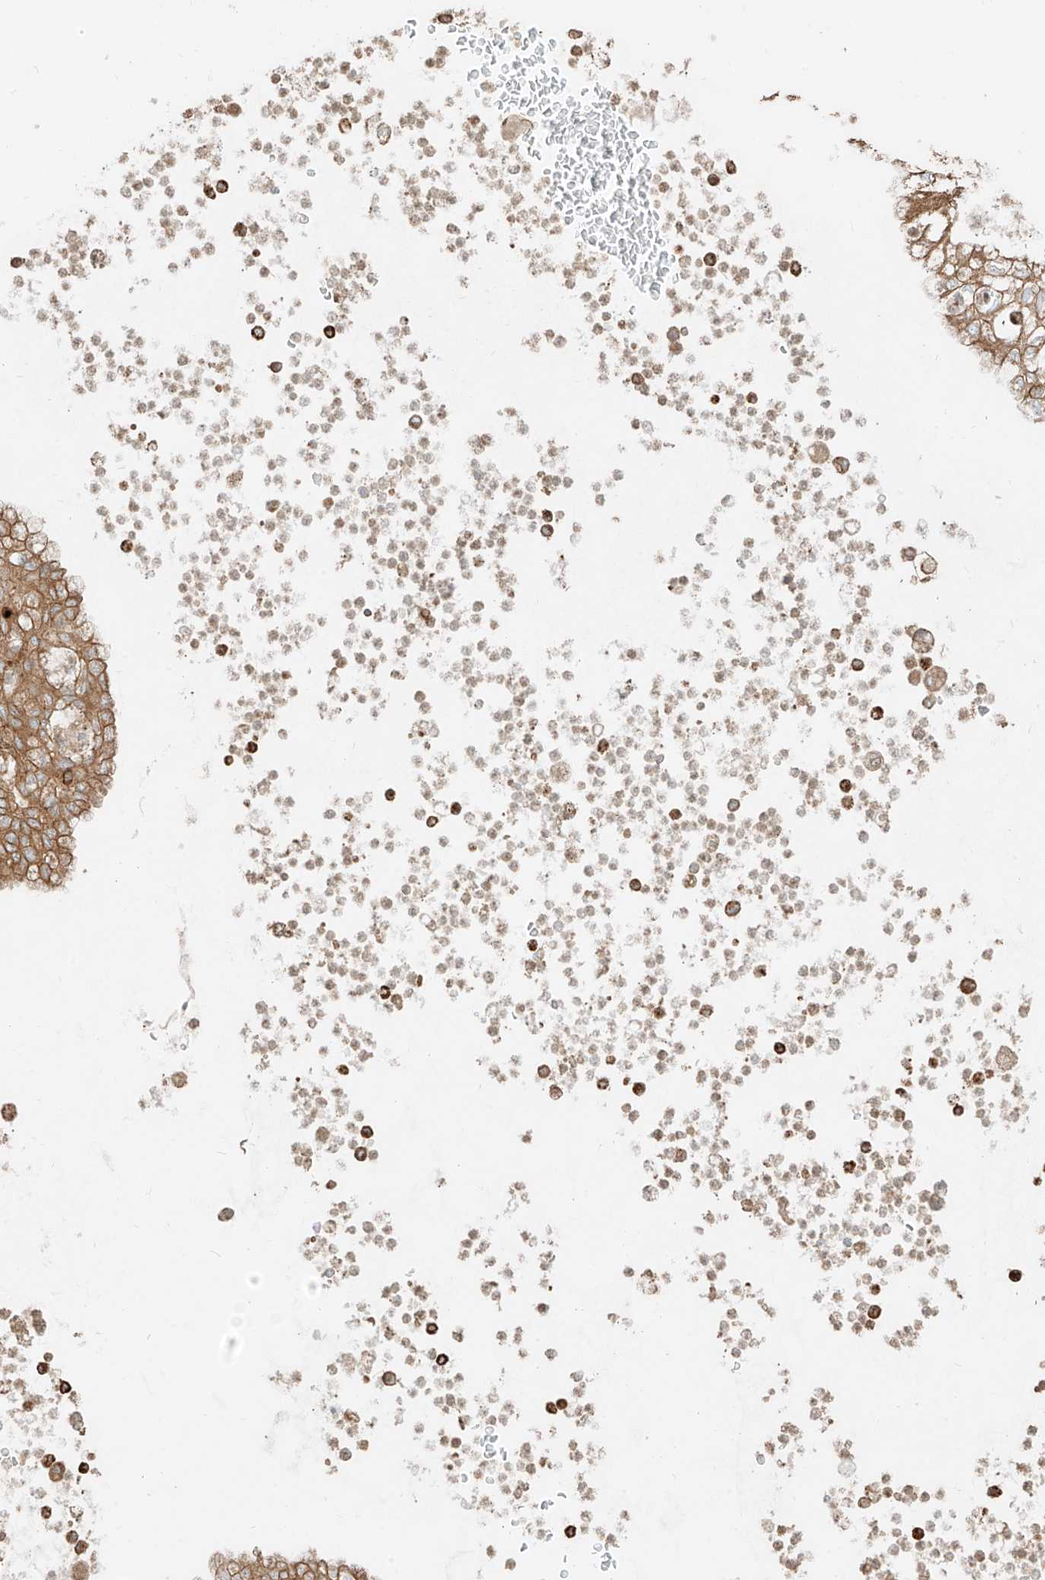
{"staining": {"intensity": "moderate", "quantity": ">75%", "location": "cytoplasmic/membranous"}, "tissue": "lung cancer", "cell_type": "Tumor cells", "image_type": "cancer", "snomed": [{"axis": "morphology", "description": "Adenocarcinoma, NOS"}, {"axis": "topography", "description": "Lung"}], "caption": "This is an image of immunohistochemistry (IHC) staining of lung adenocarcinoma, which shows moderate staining in the cytoplasmic/membranous of tumor cells.", "gene": "CCDC115", "patient": {"sex": "female", "age": 70}}